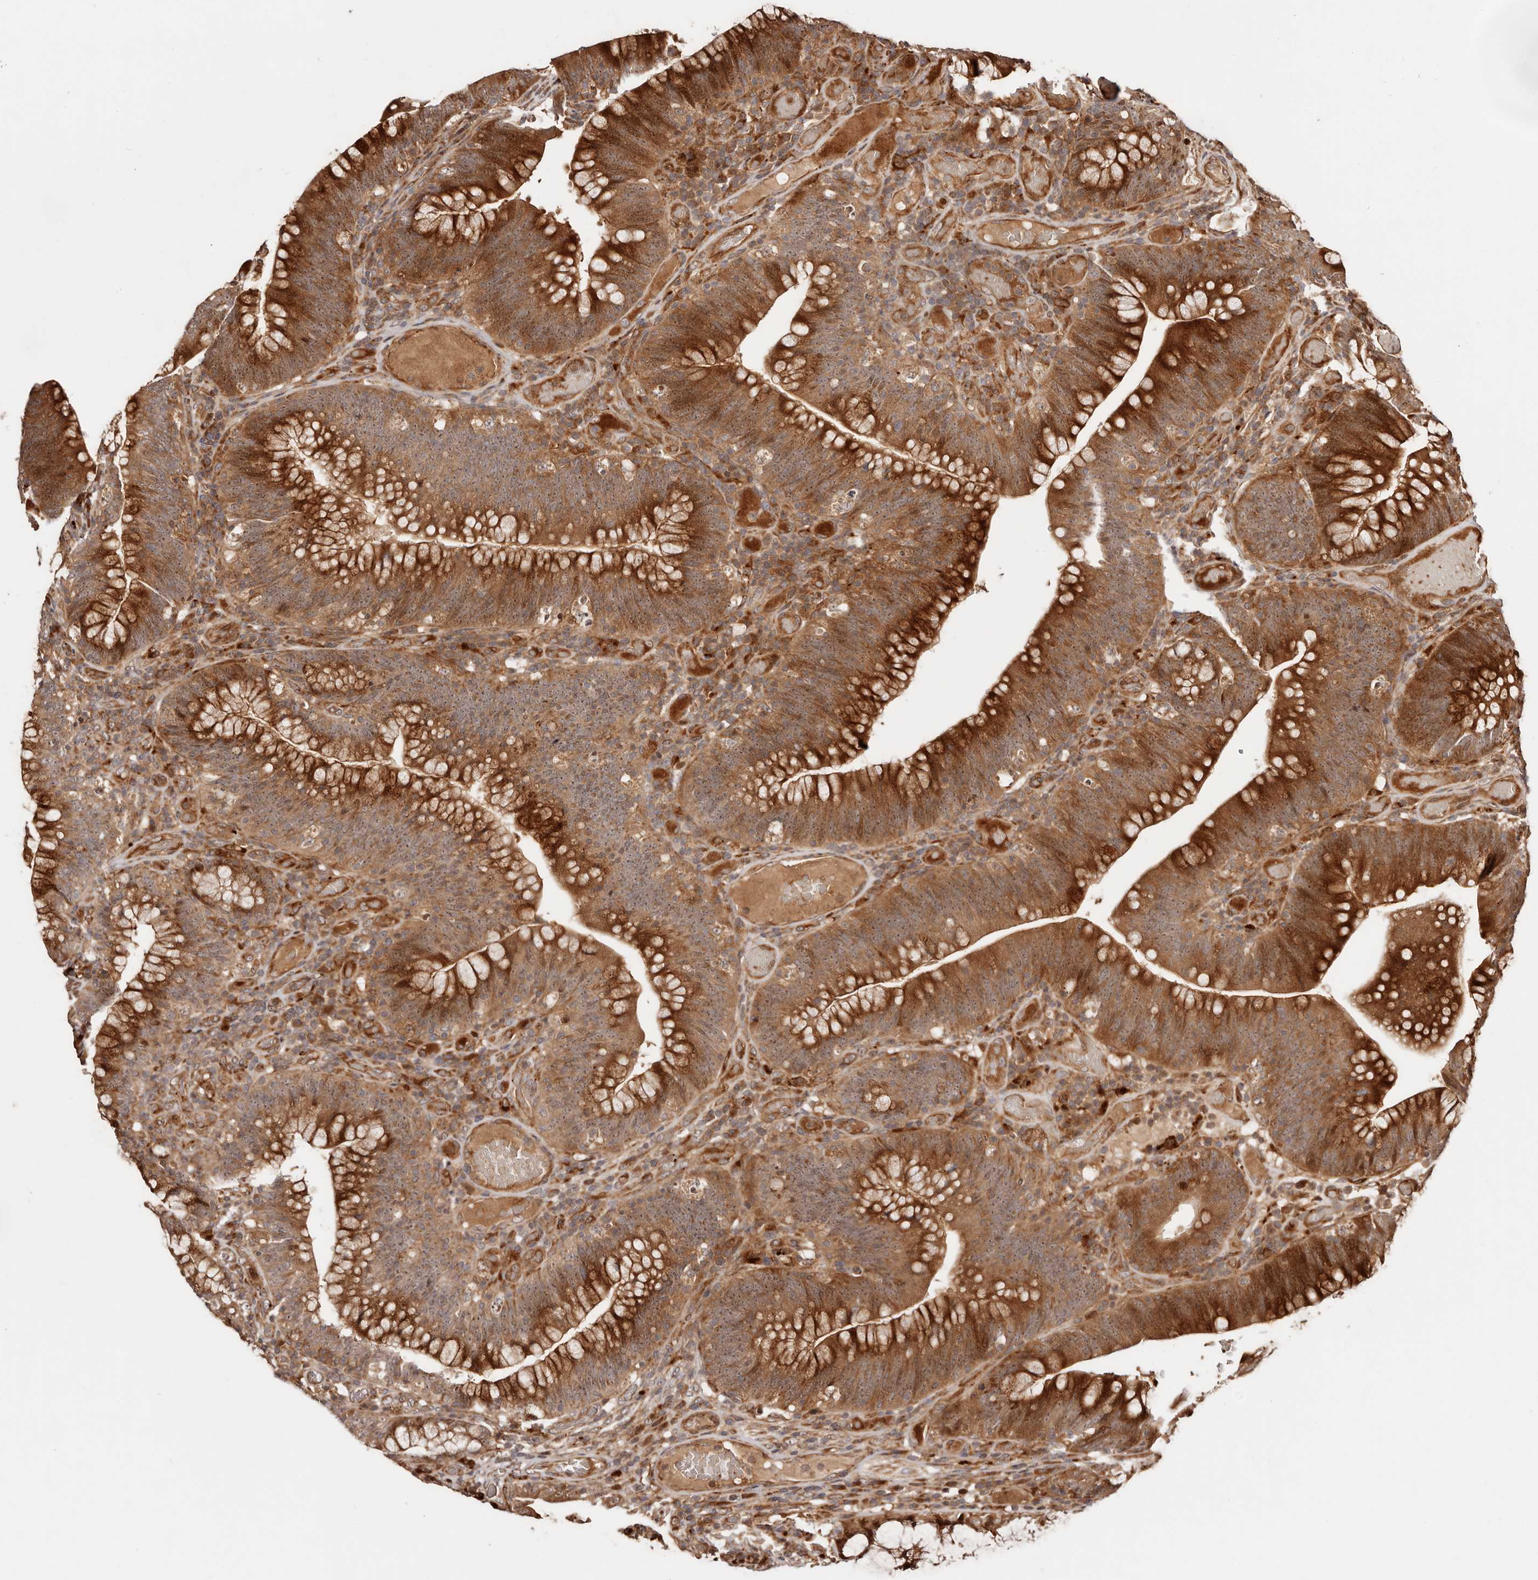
{"staining": {"intensity": "strong", "quantity": ">75%", "location": "cytoplasmic/membranous,nuclear"}, "tissue": "colorectal cancer", "cell_type": "Tumor cells", "image_type": "cancer", "snomed": [{"axis": "morphology", "description": "Normal tissue, NOS"}, {"axis": "topography", "description": "Colon"}], "caption": "The image displays staining of colorectal cancer, revealing strong cytoplasmic/membranous and nuclear protein positivity (brown color) within tumor cells.", "gene": "PTPN22", "patient": {"sex": "female", "age": 82}}